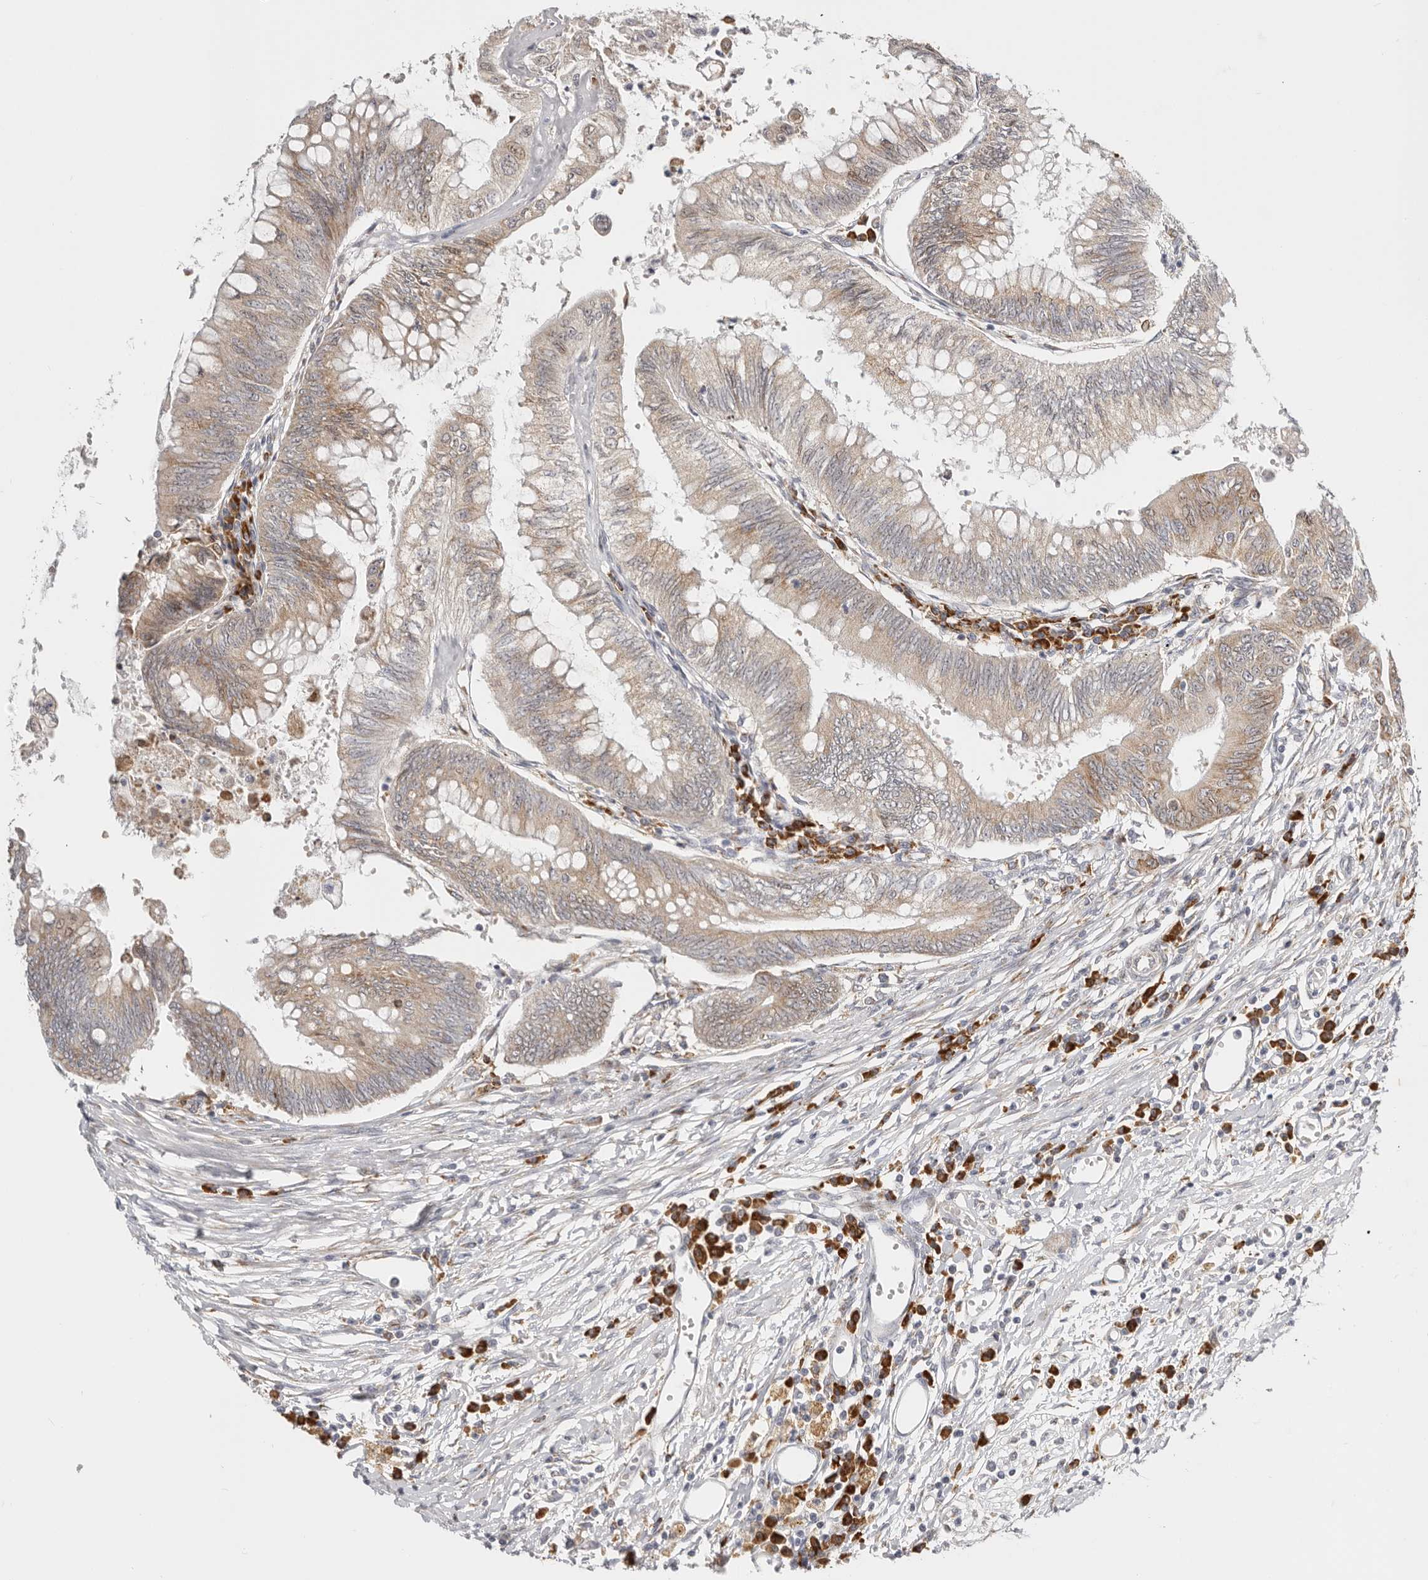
{"staining": {"intensity": "weak", "quantity": ">75%", "location": "cytoplasmic/membranous"}, "tissue": "colorectal cancer", "cell_type": "Tumor cells", "image_type": "cancer", "snomed": [{"axis": "morphology", "description": "Adenoma, NOS"}, {"axis": "morphology", "description": "Adenocarcinoma, NOS"}, {"axis": "topography", "description": "Colon"}], "caption": "Human adenoma (colorectal) stained with a brown dye demonstrates weak cytoplasmic/membranous positive staining in approximately >75% of tumor cells.", "gene": "IL32", "patient": {"sex": "male", "age": 79}}